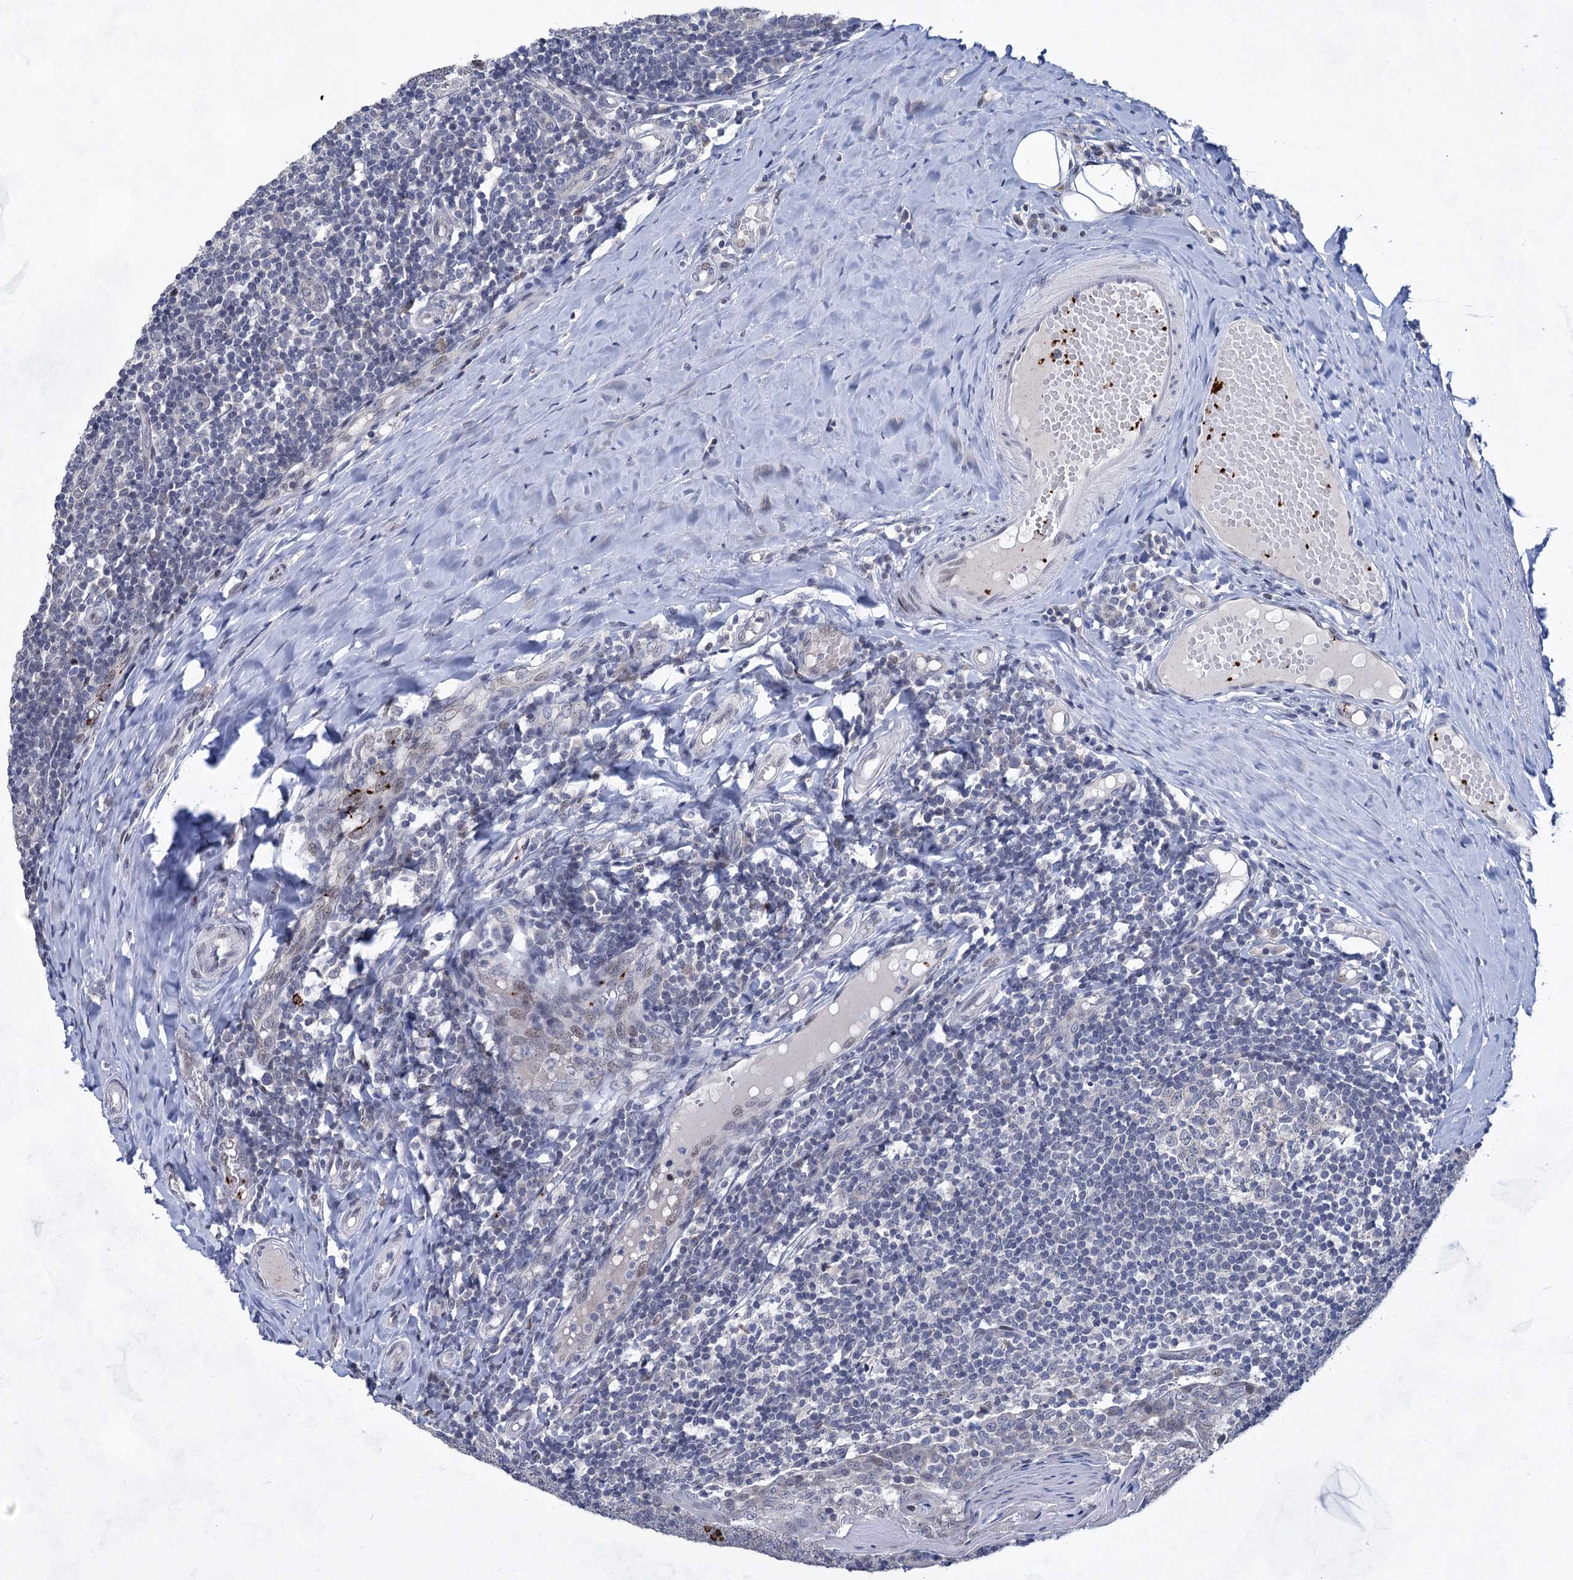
{"staining": {"intensity": "negative", "quantity": "none", "location": "none"}, "tissue": "tonsil", "cell_type": "Germinal center cells", "image_type": "normal", "snomed": [{"axis": "morphology", "description": "Normal tissue, NOS"}, {"axis": "topography", "description": "Tonsil"}], "caption": "An immunohistochemistry (IHC) micrograph of unremarkable tonsil is shown. There is no staining in germinal center cells of tonsil. Nuclei are stained in blue.", "gene": "MON2", "patient": {"sex": "female", "age": 19}}